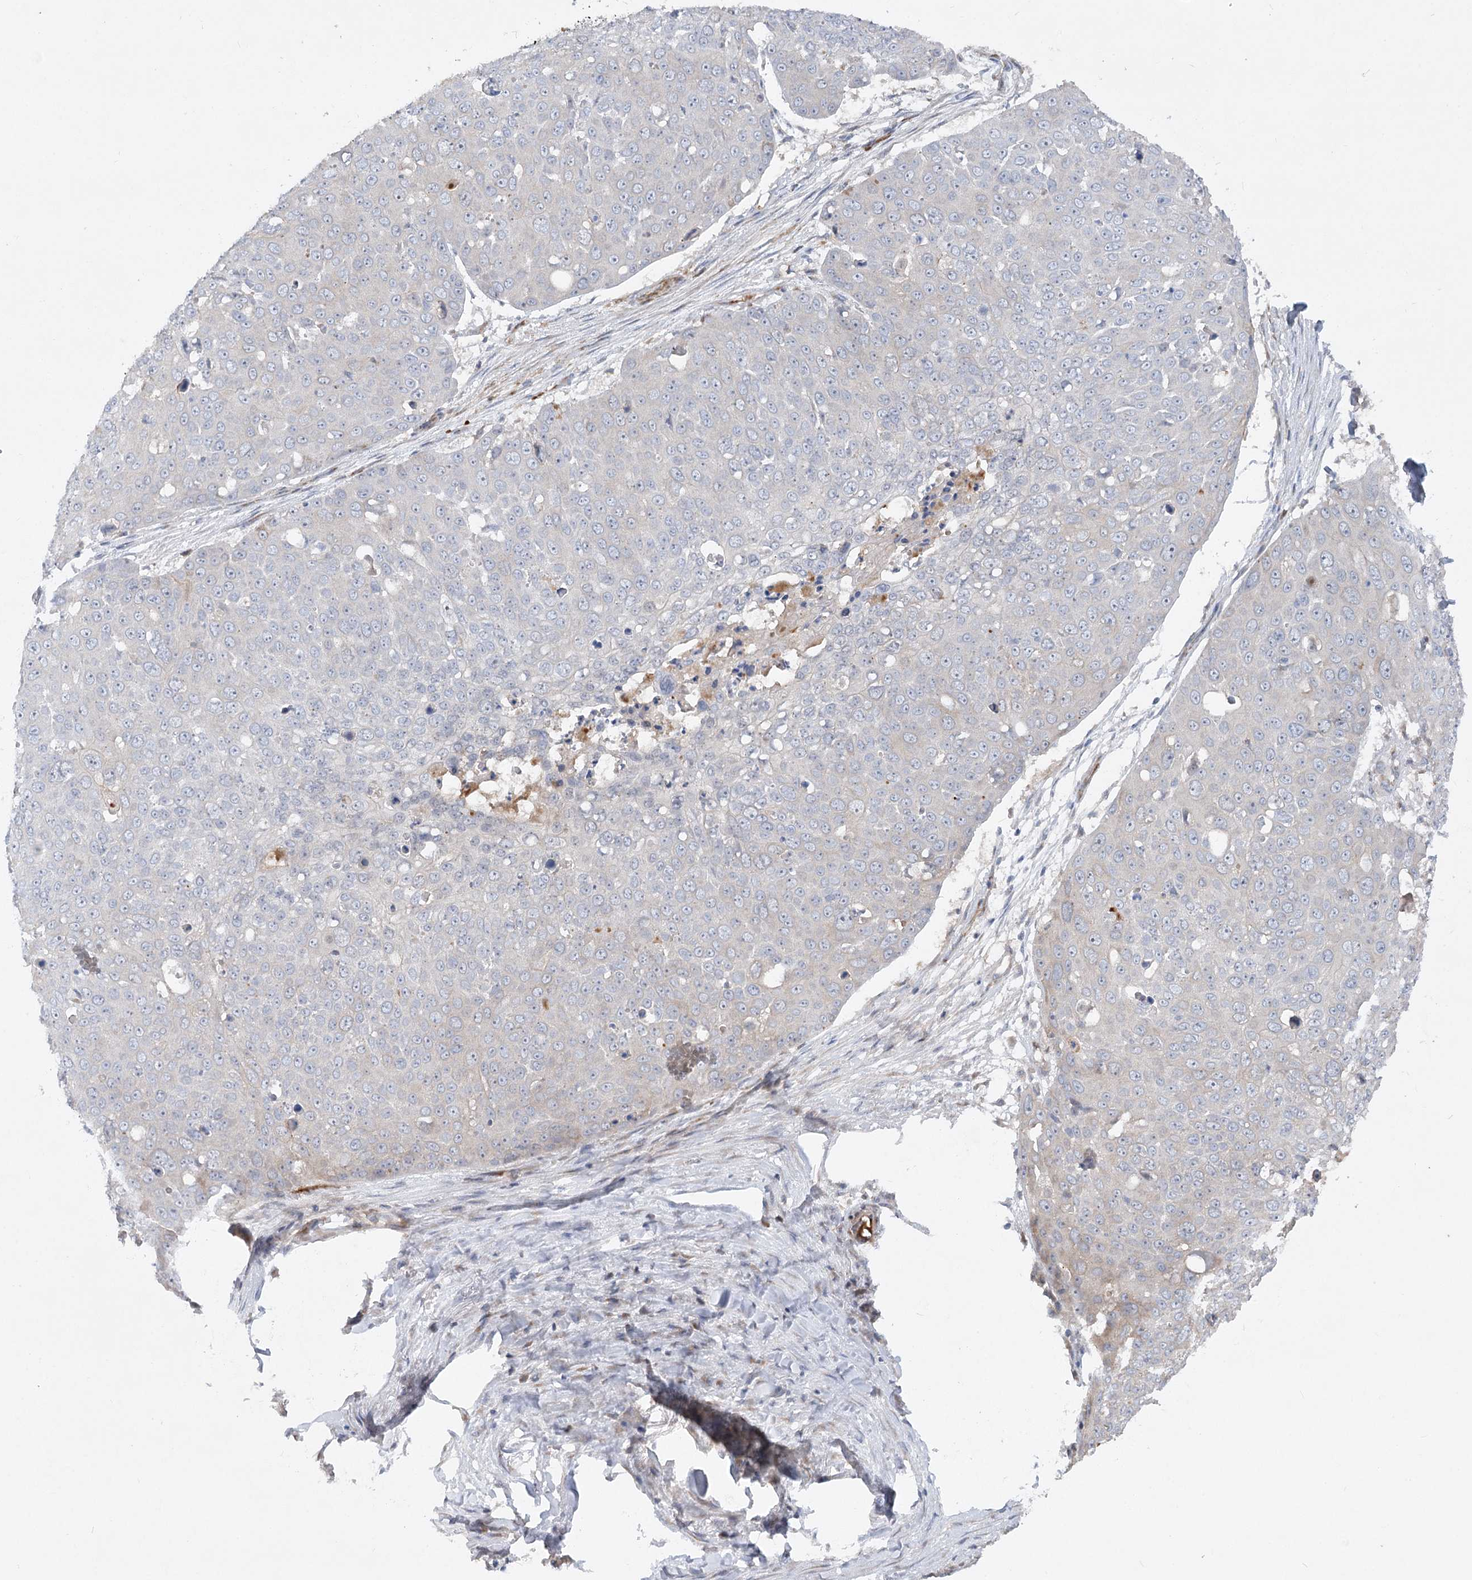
{"staining": {"intensity": "negative", "quantity": "none", "location": "none"}, "tissue": "skin cancer", "cell_type": "Tumor cells", "image_type": "cancer", "snomed": [{"axis": "morphology", "description": "Squamous cell carcinoma, NOS"}, {"axis": "topography", "description": "Skin"}], "caption": "Tumor cells show no significant protein expression in skin squamous cell carcinoma. Brightfield microscopy of immunohistochemistry (IHC) stained with DAB (3,3'-diaminobenzidine) (brown) and hematoxylin (blue), captured at high magnification.", "gene": "FGF19", "patient": {"sex": "male", "age": 71}}